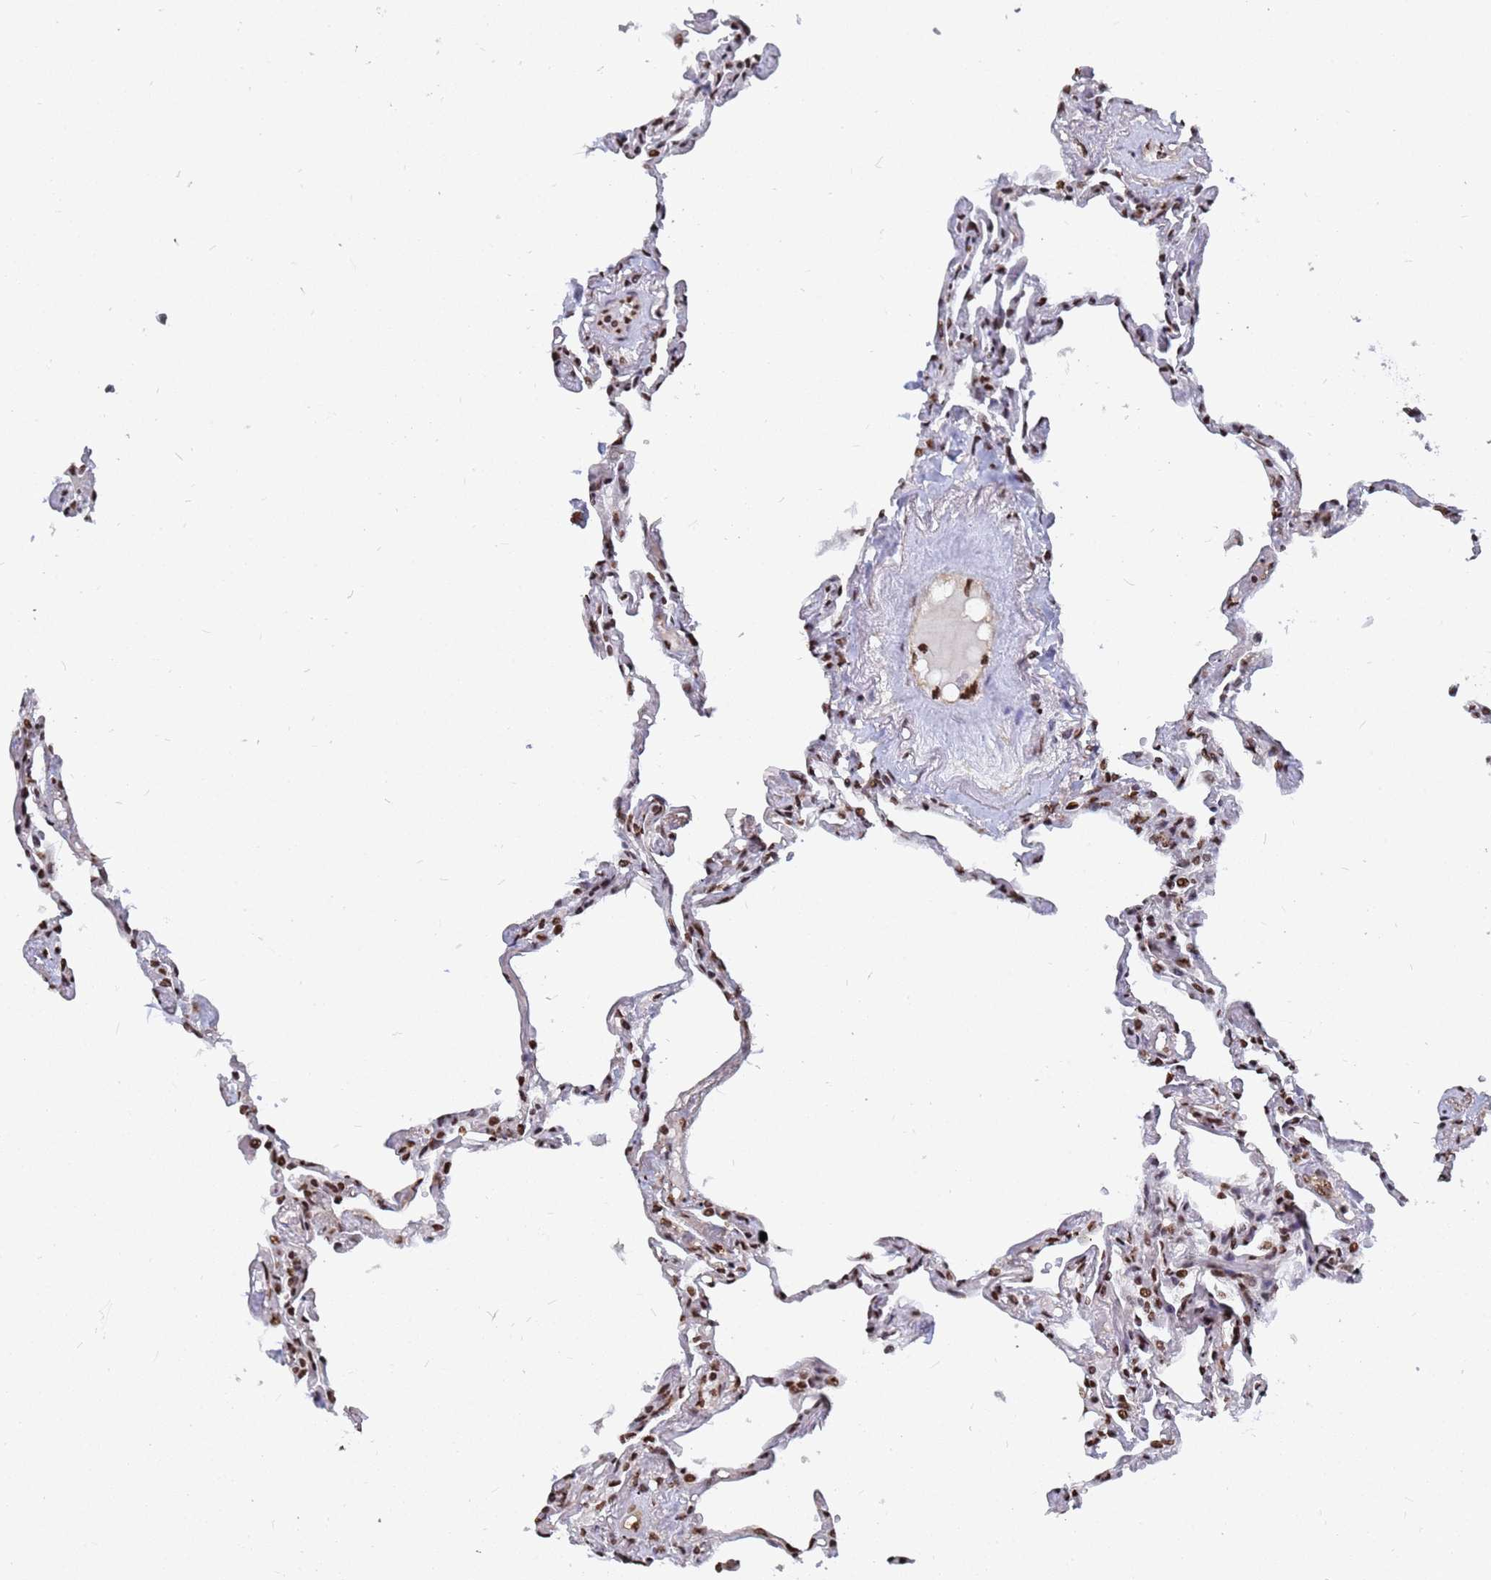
{"staining": {"intensity": "moderate", "quantity": ">75%", "location": "nuclear"}, "tissue": "lung", "cell_type": "Alveolar cells", "image_type": "normal", "snomed": [{"axis": "morphology", "description": "Normal tissue, NOS"}, {"axis": "topography", "description": "Lung"}], "caption": "Immunohistochemistry of normal lung reveals medium levels of moderate nuclear positivity in approximately >75% of alveolar cells.", "gene": "RAVER2", "patient": {"sex": "female", "age": 67}}